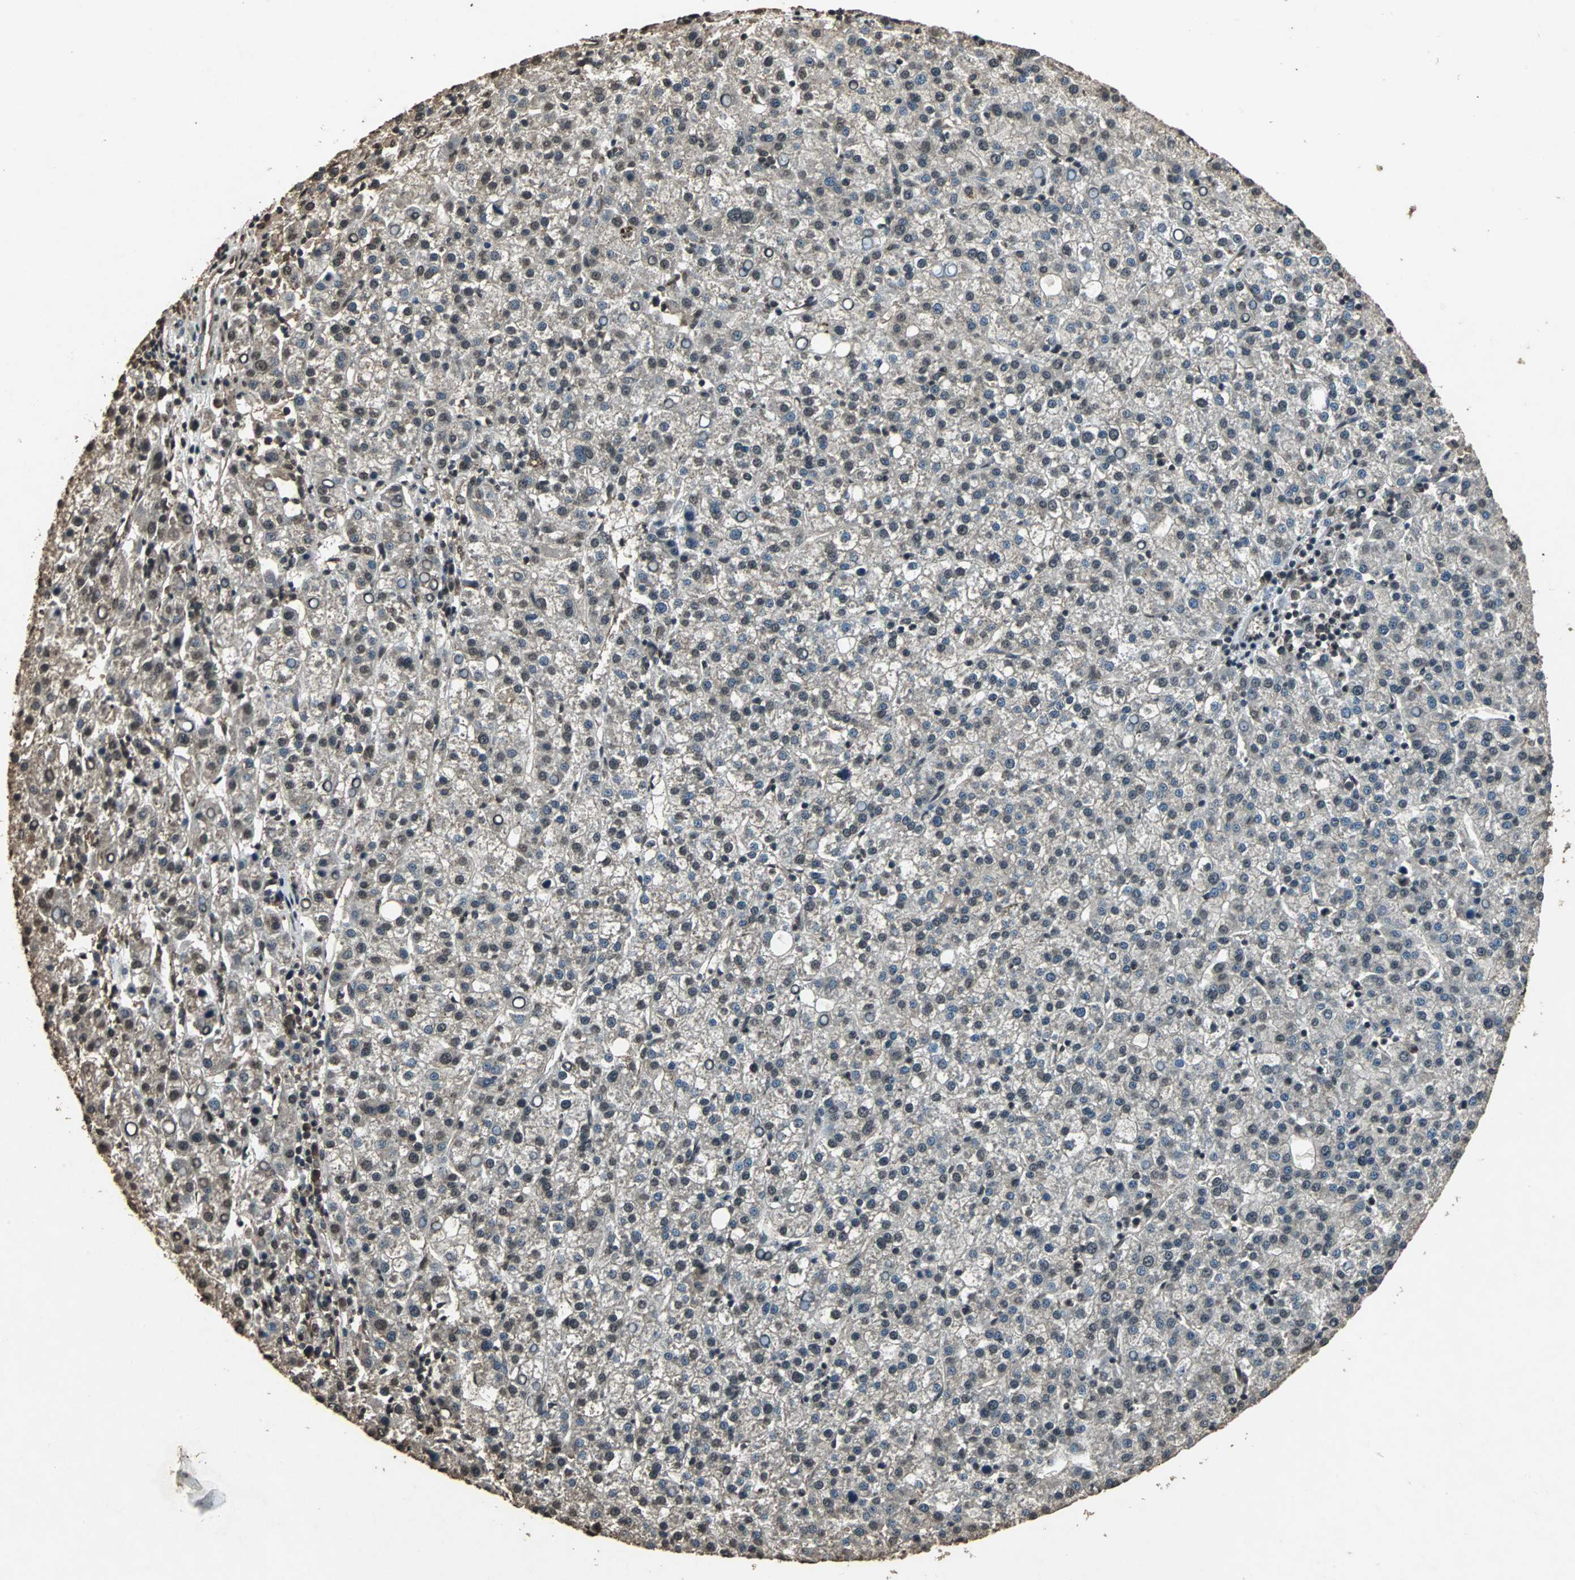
{"staining": {"intensity": "moderate", "quantity": "25%-75%", "location": "cytoplasmic/membranous,nuclear"}, "tissue": "liver cancer", "cell_type": "Tumor cells", "image_type": "cancer", "snomed": [{"axis": "morphology", "description": "Carcinoma, Hepatocellular, NOS"}, {"axis": "topography", "description": "Liver"}], "caption": "The histopathology image shows staining of liver hepatocellular carcinoma, revealing moderate cytoplasmic/membranous and nuclear protein positivity (brown color) within tumor cells. (DAB (3,3'-diaminobenzidine) = brown stain, brightfield microscopy at high magnification).", "gene": "PPP1R13B", "patient": {"sex": "female", "age": 58}}